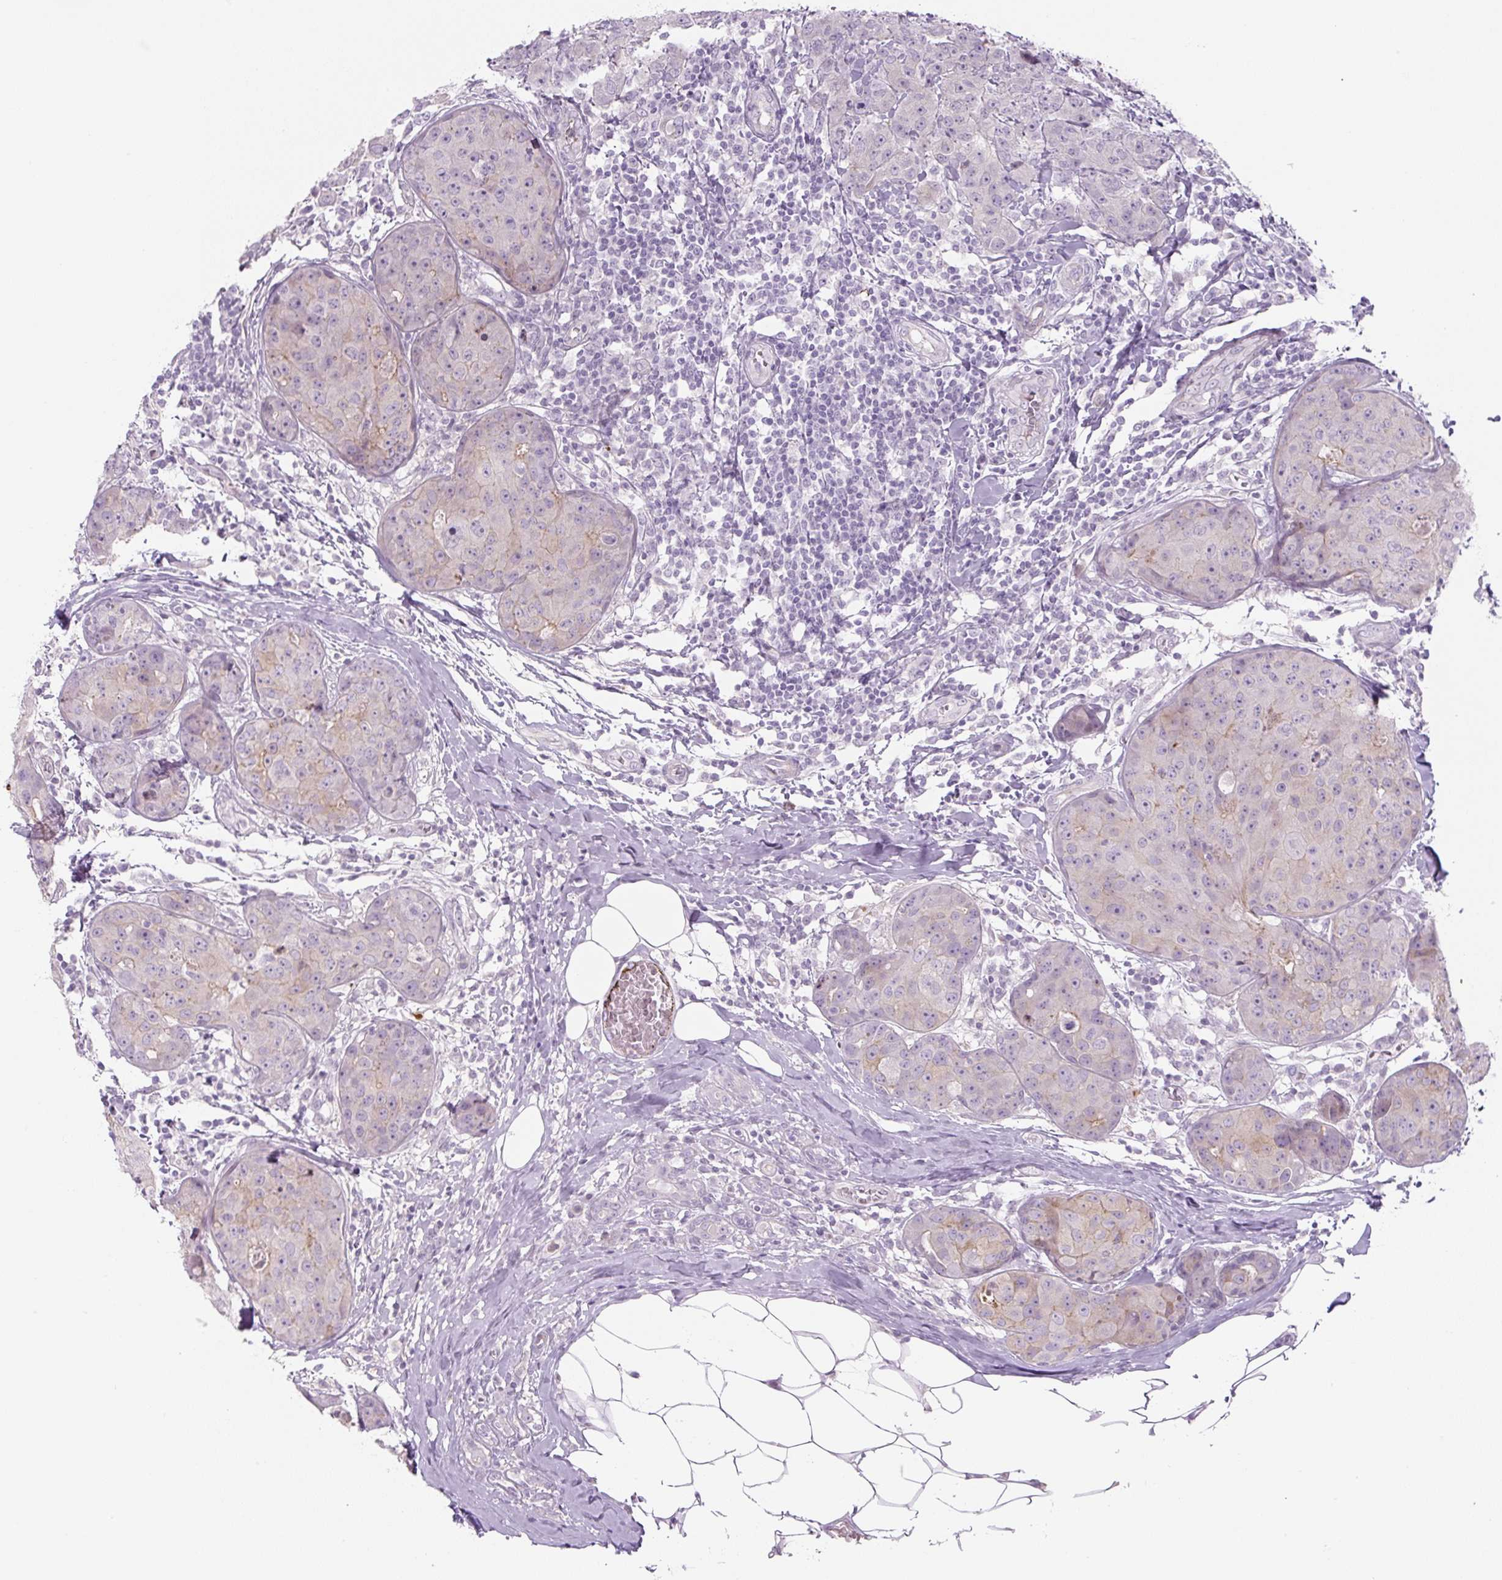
{"staining": {"intensity": "weak", "quantity": "<25%", "location": "cytoplasmic/membranous"}, "tissue": "breast cancer", "cell_type": "Tumor cells", "image_type": "cancer", "snomed": [{"axis": "morphology", "description": "Duct carcinoma"}, {"axis": "topography", "description": "Breast"}], "caption": "Breast cancer was stained to show a protein in brown. There is no significant positivity in tumor cells.", "gene": "PRM1", "patient": {"sex": "female", "age": 43}}